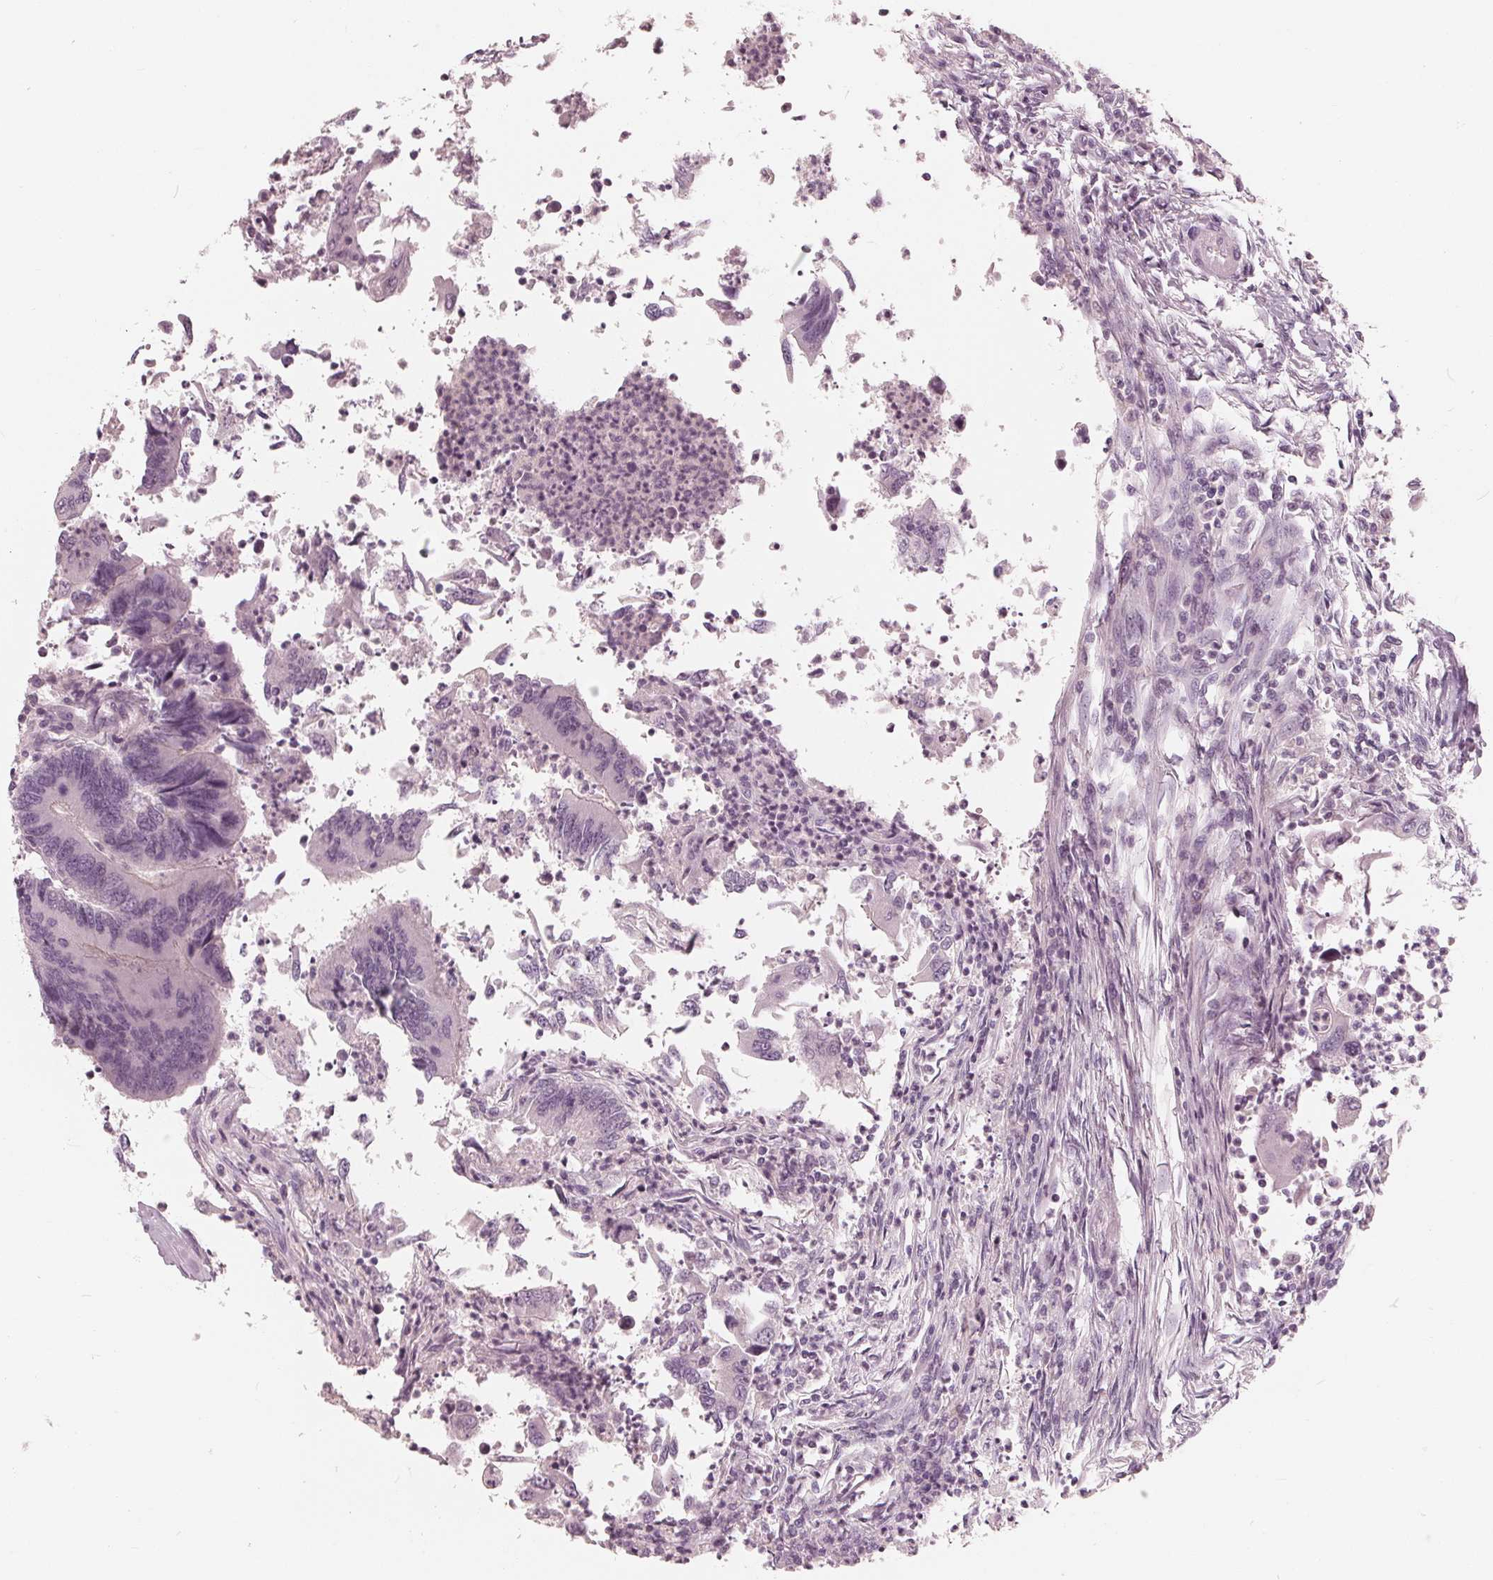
{"staining": {"intensity": "negative", "quantity": "none", "location": "none"}, "tissue": "colorectal cancer", "cell_type": "Tumor cells", "image_type": "cancer", "snomed": [{"axis": "morphology", "description": "Adenocarcinoma, NOS"}, {"axis": "topography", "description": "Colon"}], "caption": "An image of human colorectal cancer (adenocarcinoma) is negative for staining in tumor cells.", "gene": "SAT2", "patient": {"sex": "female", "age": 67}}